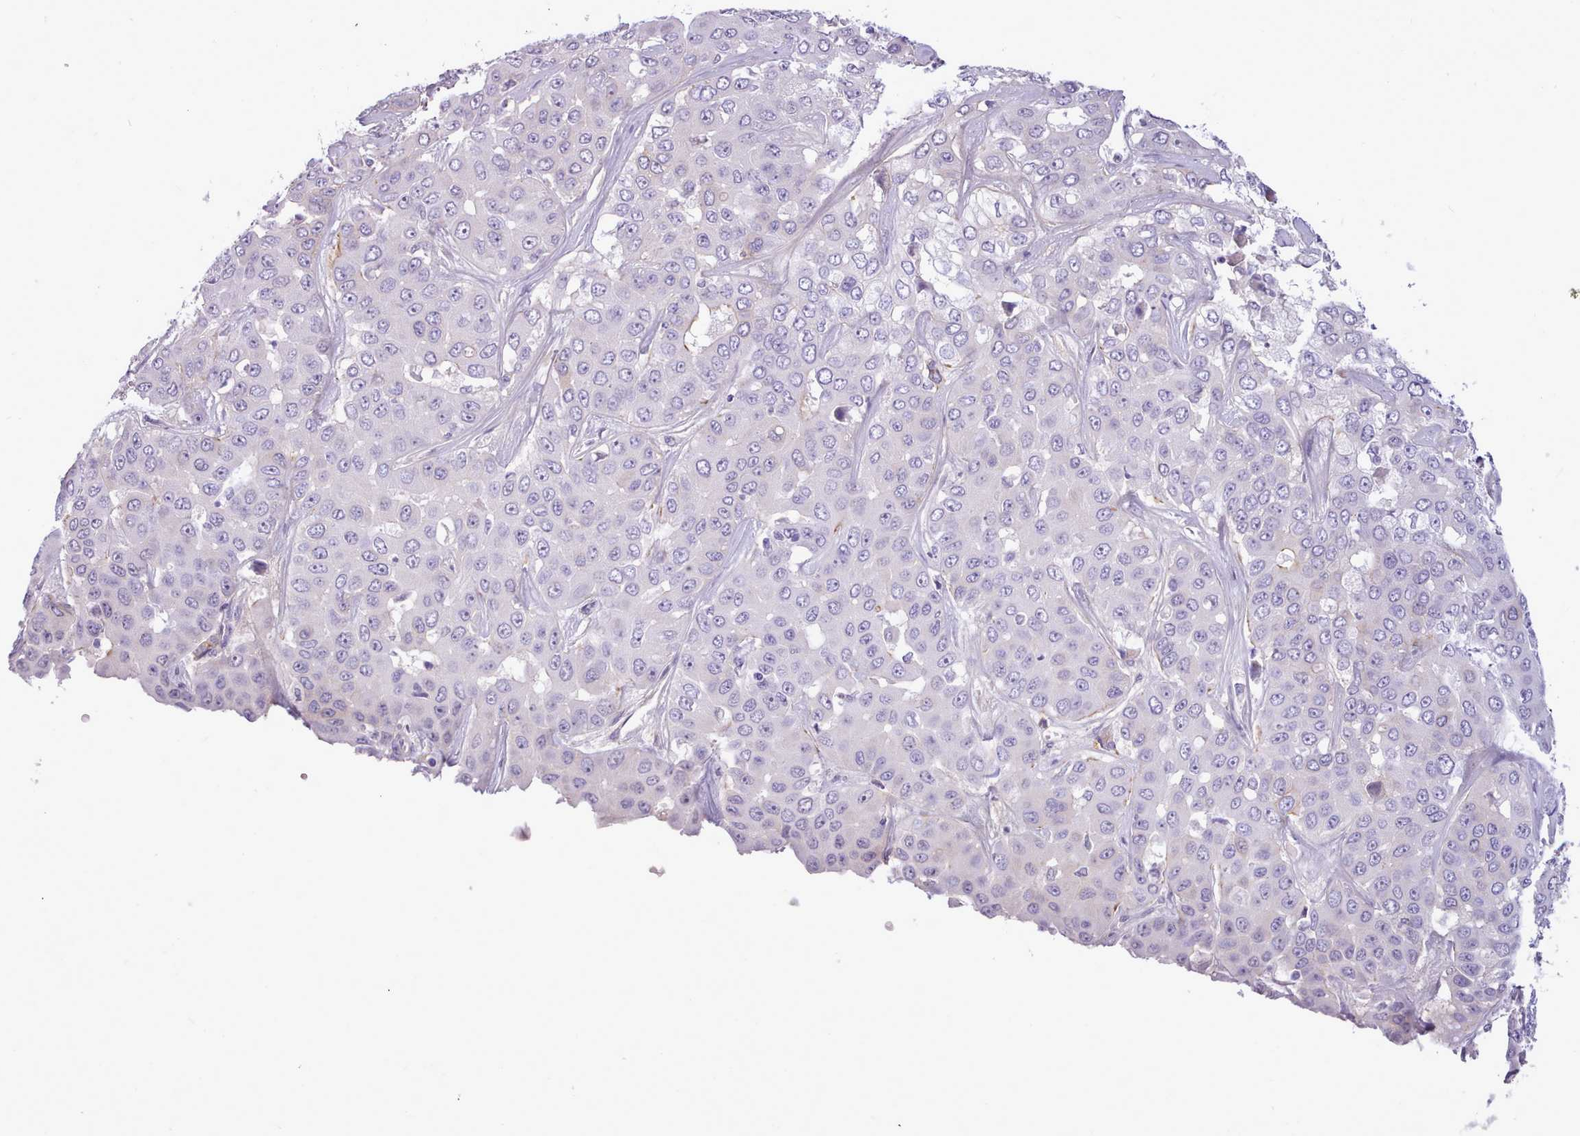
{"staining": {"intensity": "negative", "quantity": "none", "location": "none"}, "tissue": "liver cancer", "cell_type": "Tumor cells", "image_type": "cancer", "snomed": [{"axis": "morphology", "description": "Cholangiocarcinoma"}, {"axis": "topography", "description": "Liver"}], "caption": "Photomicrograph shows no significant protein staining in tumor cells of liver cholangiocarcinoma.", "gene": "CYP2A13", "patient": {"sex": "female", "age": 52}}